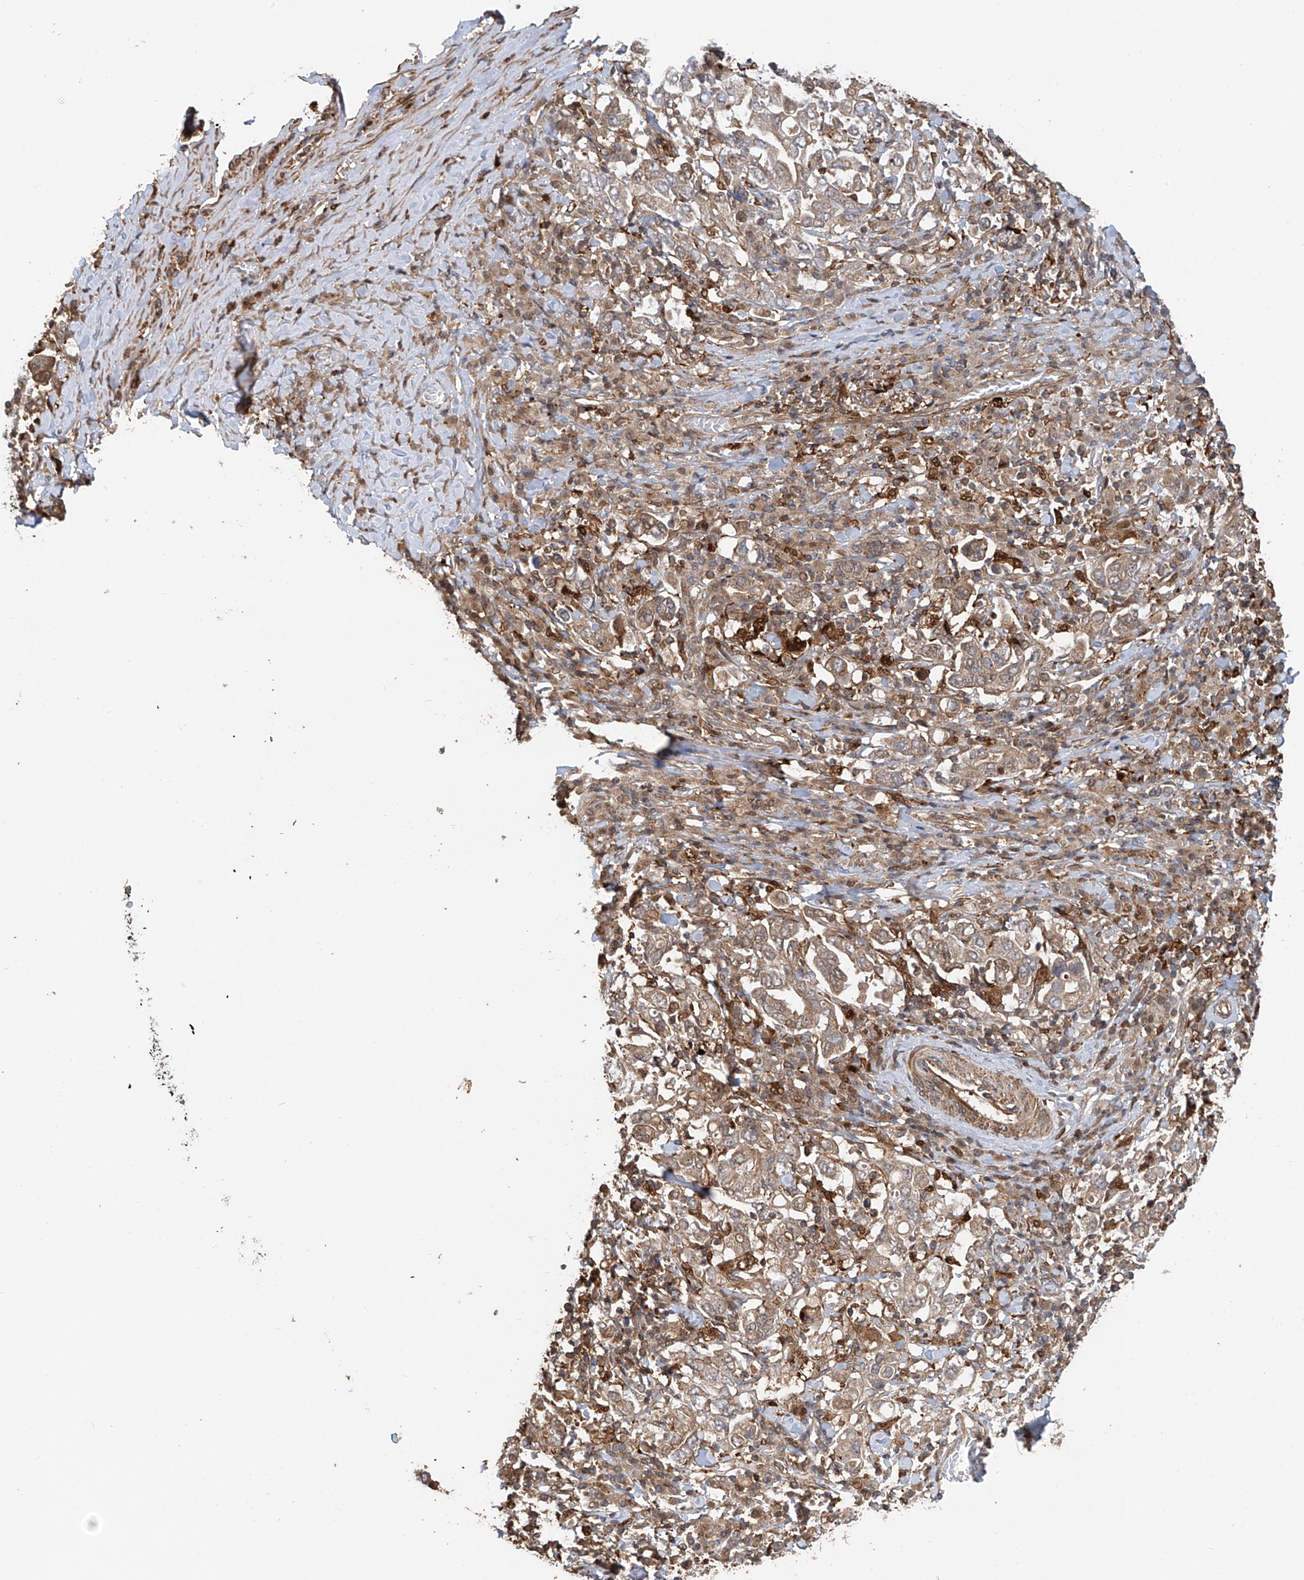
{"staining": {"intensity": "moderate", "quantity": ">75%", "location": "cytoplasmic/membranous"}, "tissue": "stomach cancer", "cell_type": "Tumor cells", "image_type": "cancer", "snomed": [{"axis": "morphology", "description": "Adenocarcinoma, NOS"}, {"axis": "topography", "description": "Stomach, upper"}], "caption": "A brown stain labels moderate cytoplasmic/membranous expression of a protein in human adenocarcinoma (stomach) tumor cells.", "gene": "ATAD2B", "patient": {"sex": "male", "age": 62}}